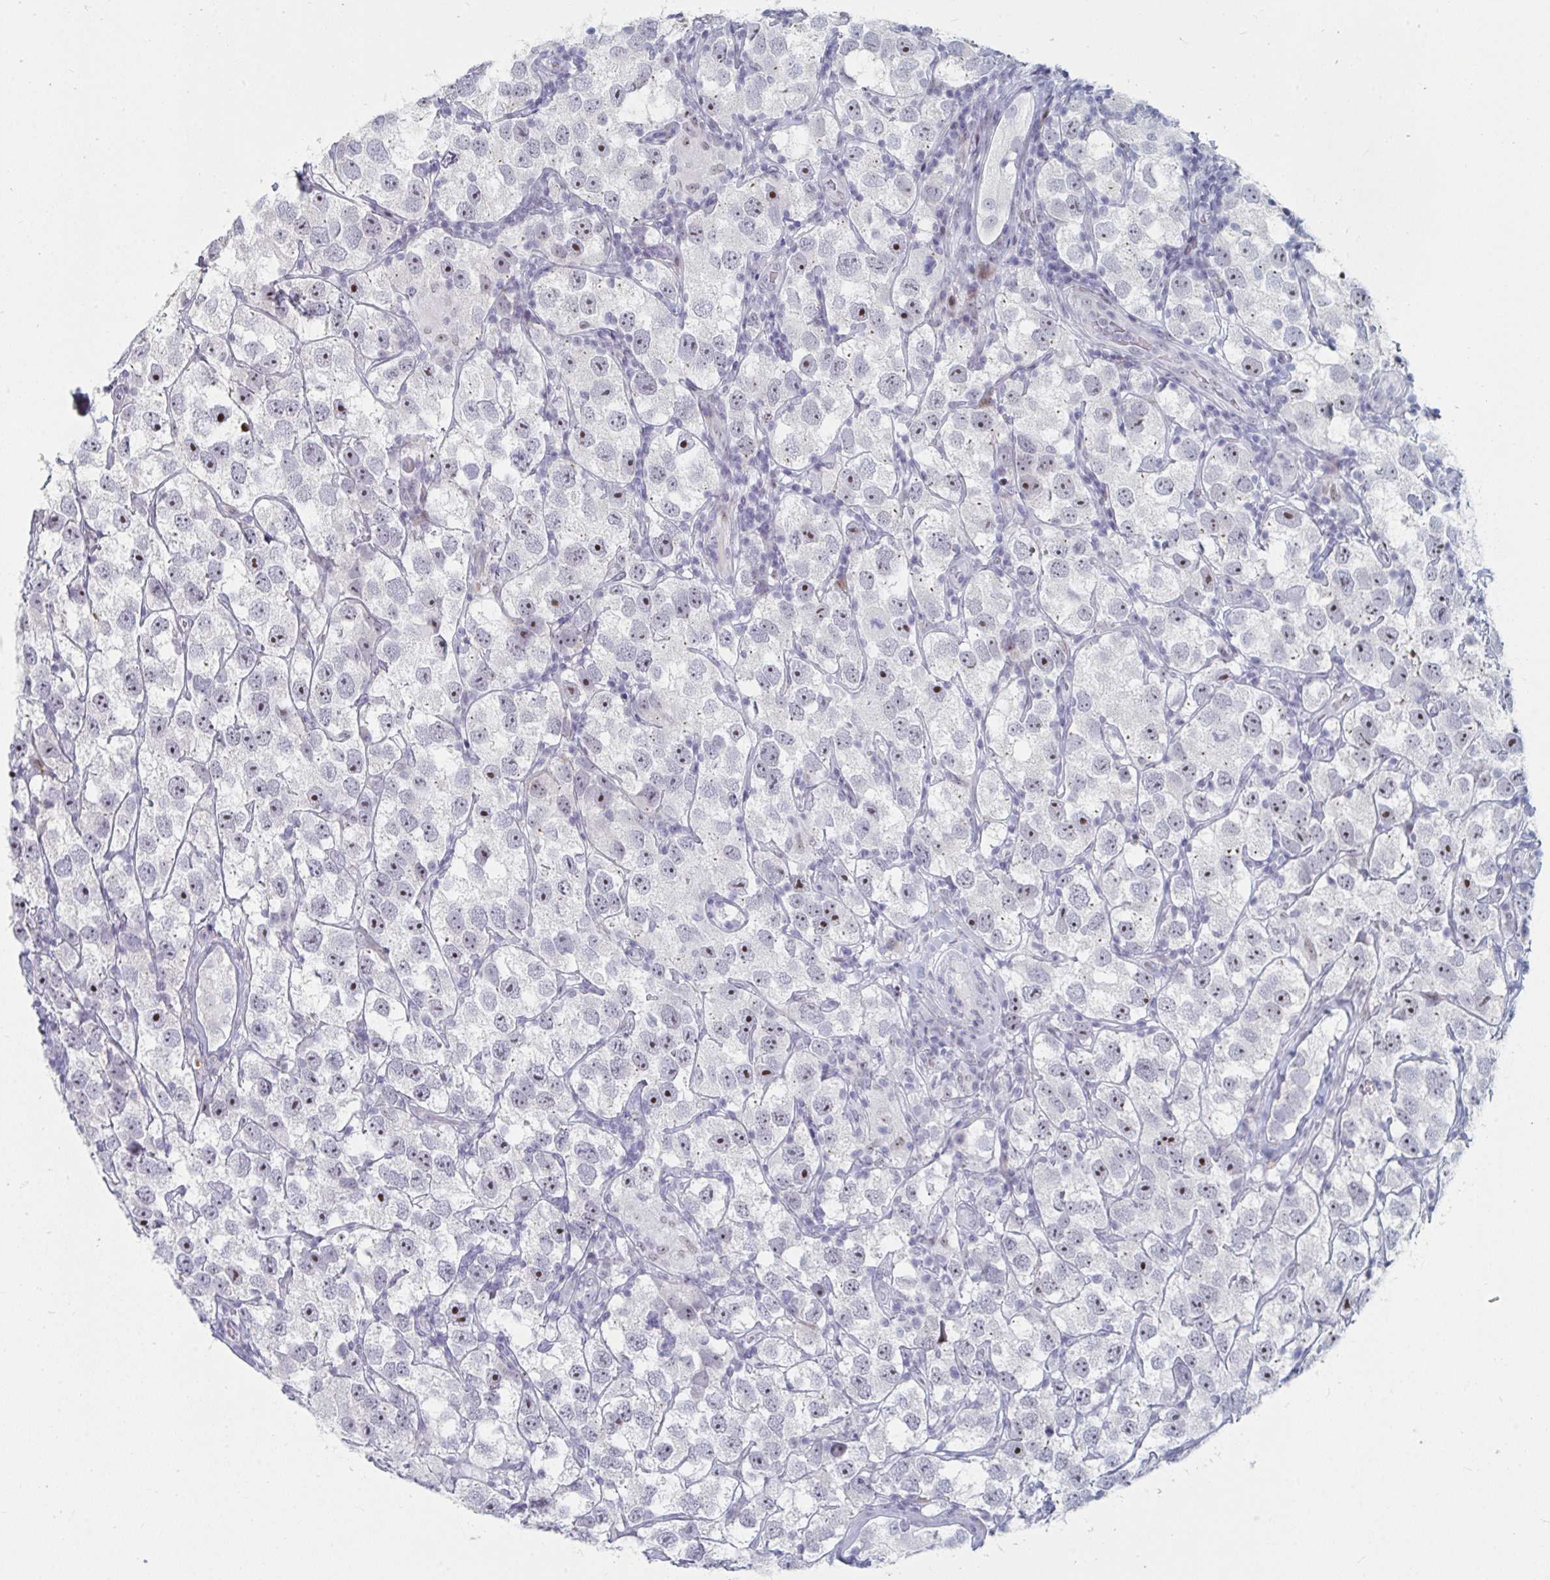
{"staining": {"intensity": "strong", "quantity": ">75%", "location": "nuclear"}, "tissue": "testis cancer", "cell_type": "Tumor cells", "image_type": "cancer", "snomed": [{"axis": "morphology", "description": "Seminoma, NOS"}, {"axis": "topography", "description": "Testis"}], "caption": "Testis seminoma was stained to show a protein in brown. There is high levels of strong nuclear staining in approximately >75% of tumor cells. The staining was performed using DAB, with brown indicating positive protein expression. Nuclei are stained blue with hematoxylin.", "gene": "NR1H2", "patient": {"sex": "male", "age": 26}}